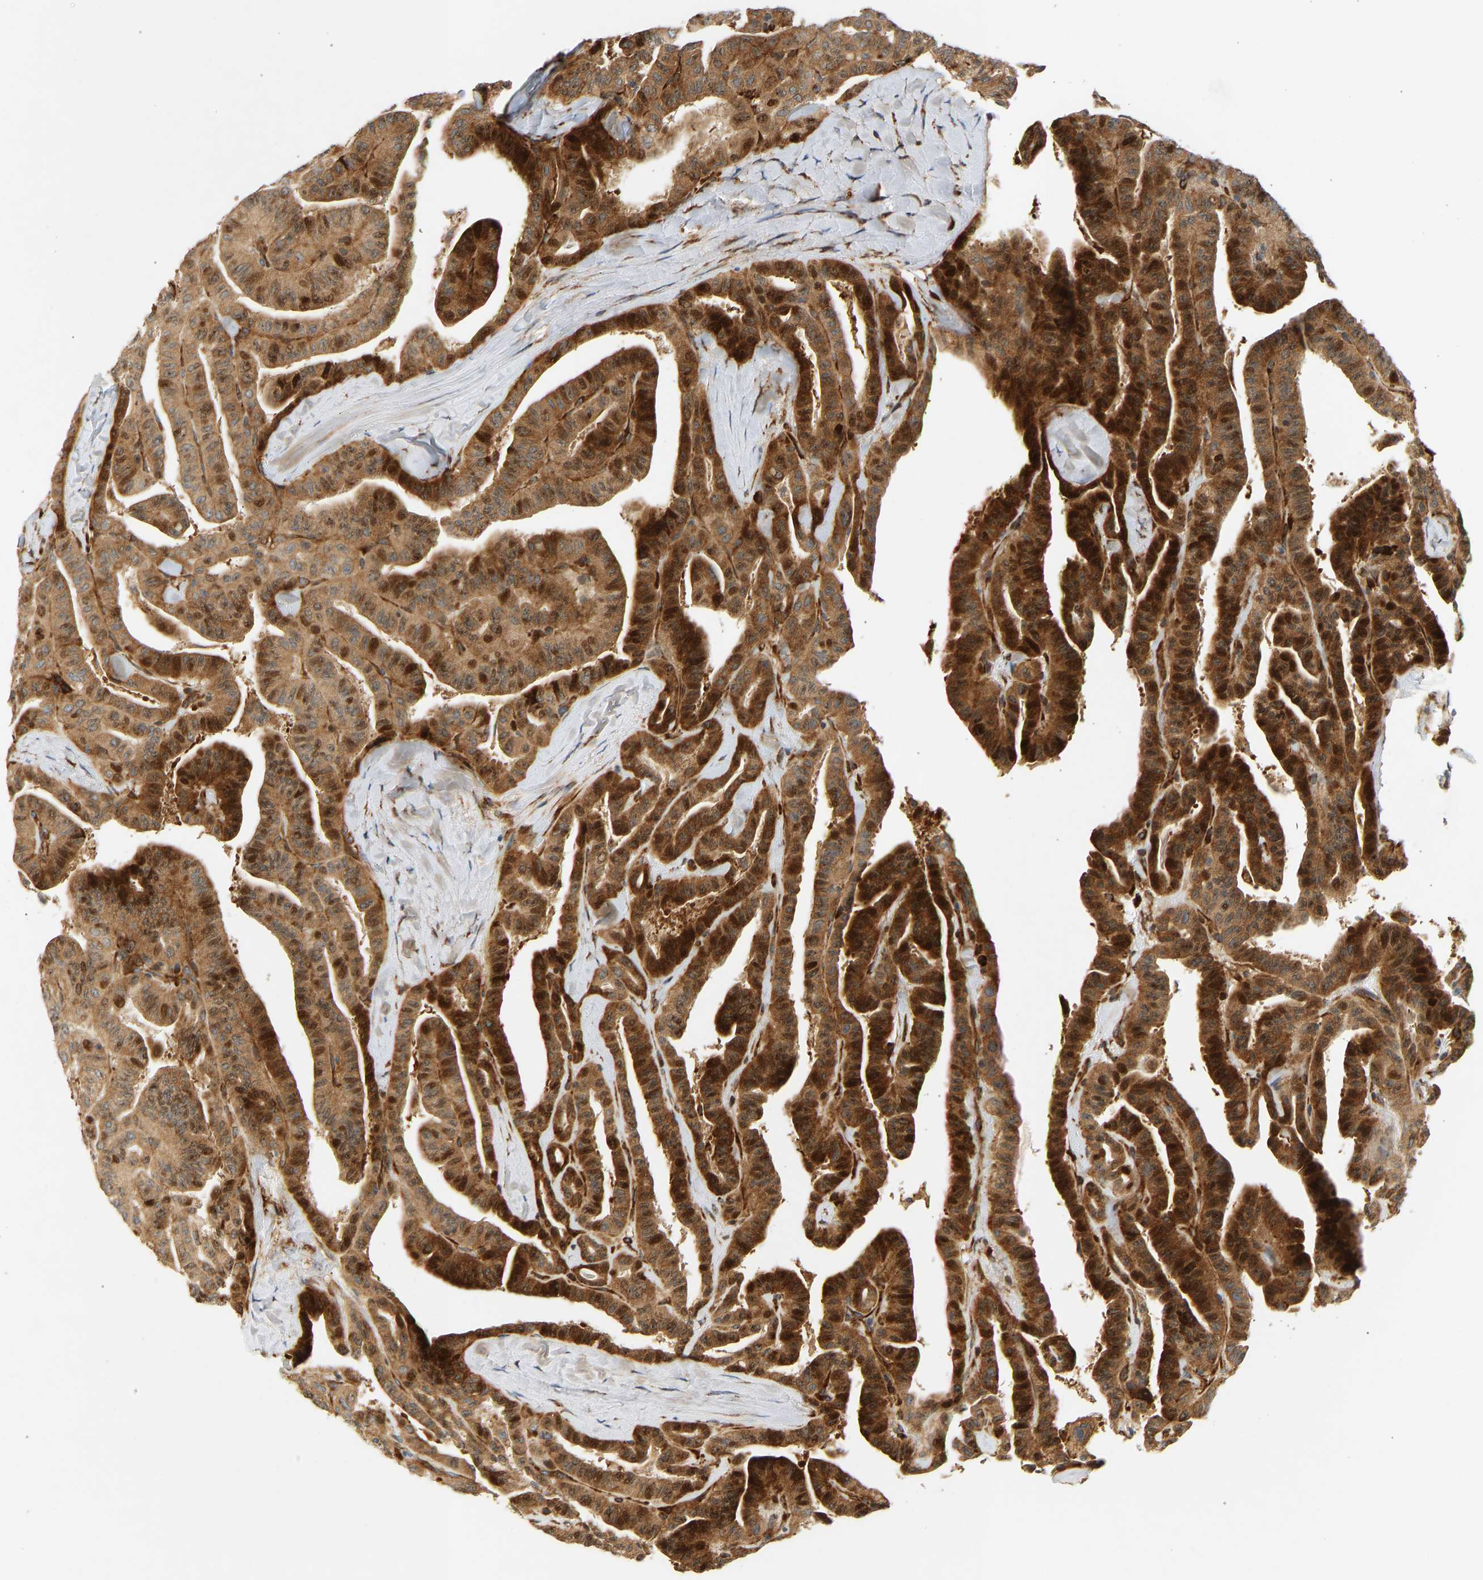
{"staining": {"intensity": "strong", "quantity": ">75%", "location": "cytoplasmic/membranous,nuclear"}, "tissue": "thyroid cancer", "cell_type": "Tumor cells", "image_type": "cancer", "snomed": [{"axis": "morphology", "description": "Papillary adenocarcinoma, NOS"}, {"axis": "topography", "description": "Thyroid gland"}], "caption": "Protein expression analysis of papillary adenocarcinoma (thyroid) demonstrates strong cytoplasmic/membranous and nuclear positivity in about >75% of tumor cells.", "gene": "RPS14", "patient": {"sex": "male", "age": 77}}